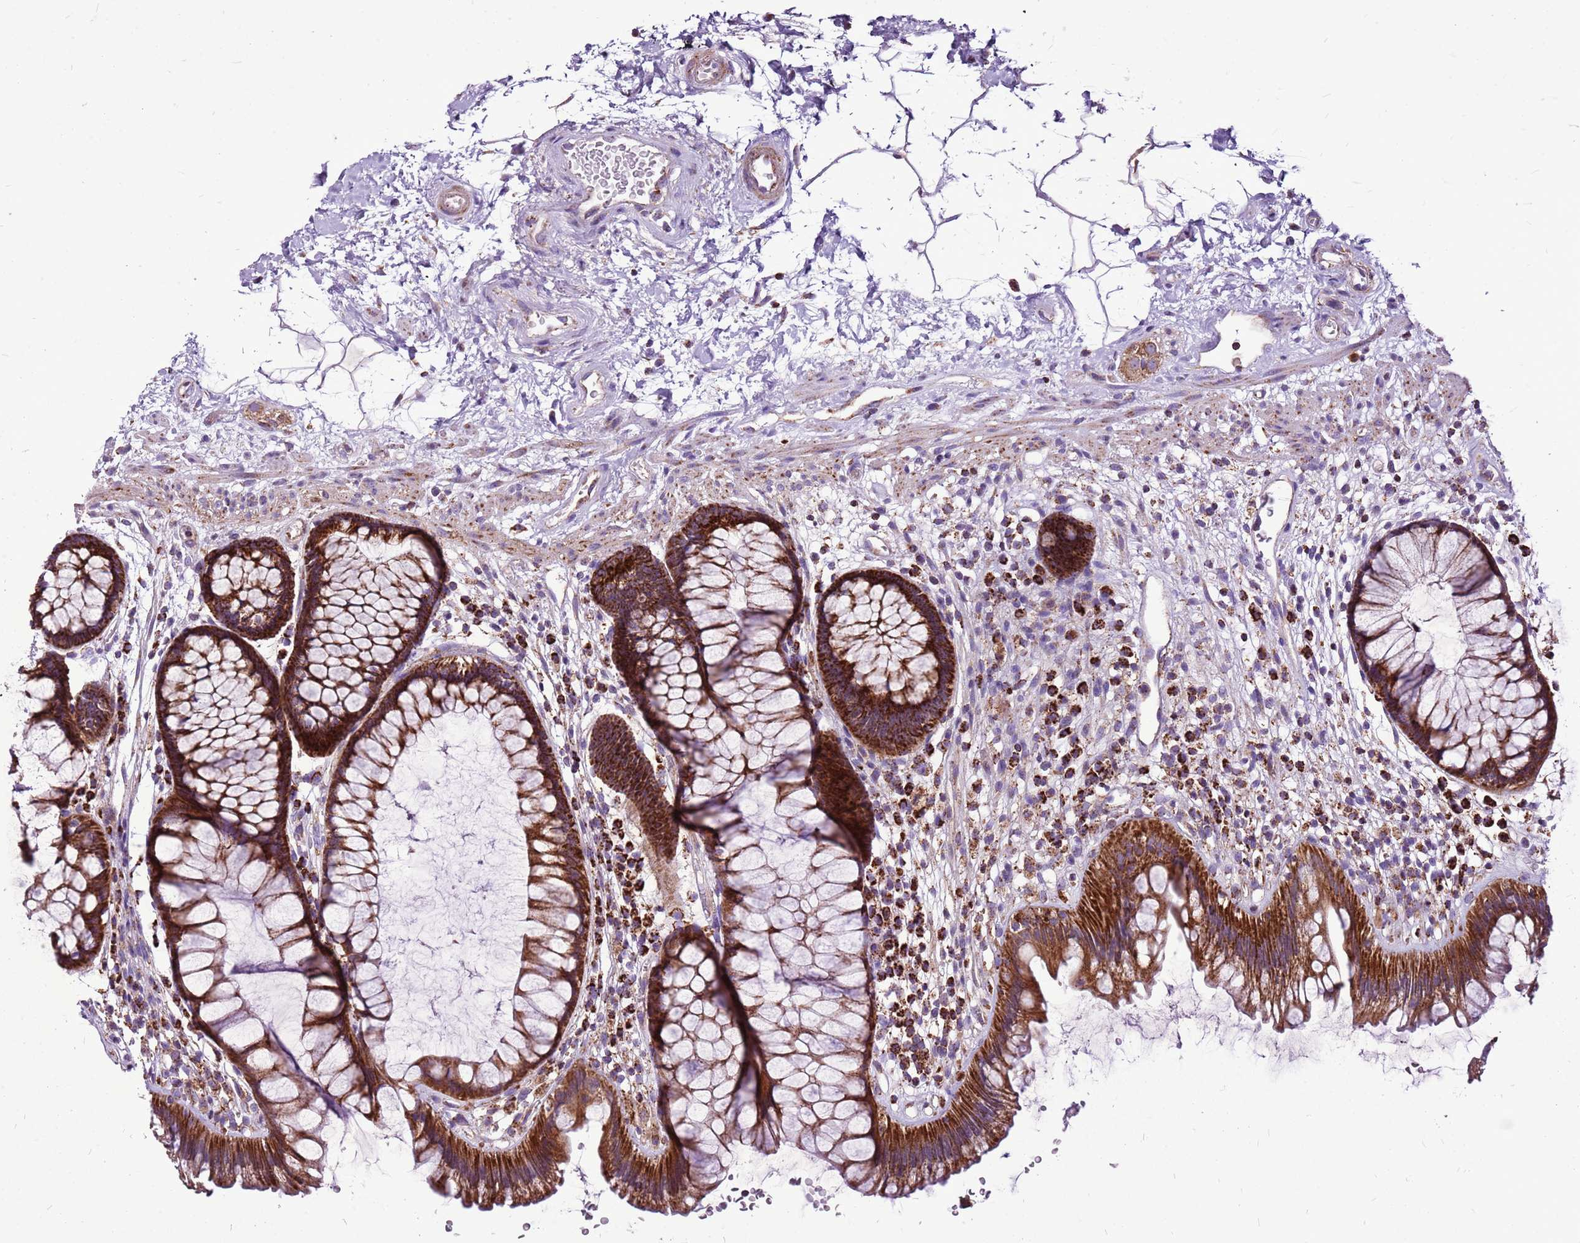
{"staining": {"intensity": "strong", "quantity": ">75%", "location": "cytoplasmic/membranous"}, "tissue": "rectum", "cell_type": "Glandular cells", "image_type": "normal", "snomed": [{"axis": "morphology", "description": "Normal tissue, NOS"}, {"axis": "topography", "description": "Rectum"}], "caption": "Unremarkable rectum demonstrates strong cytoplasmic/membranous expression in approximately >75% of glandular cells, visualized by immunohistochemistry.", "gene": "GCDH", "patient": {"sex": "male", "age": 51}}